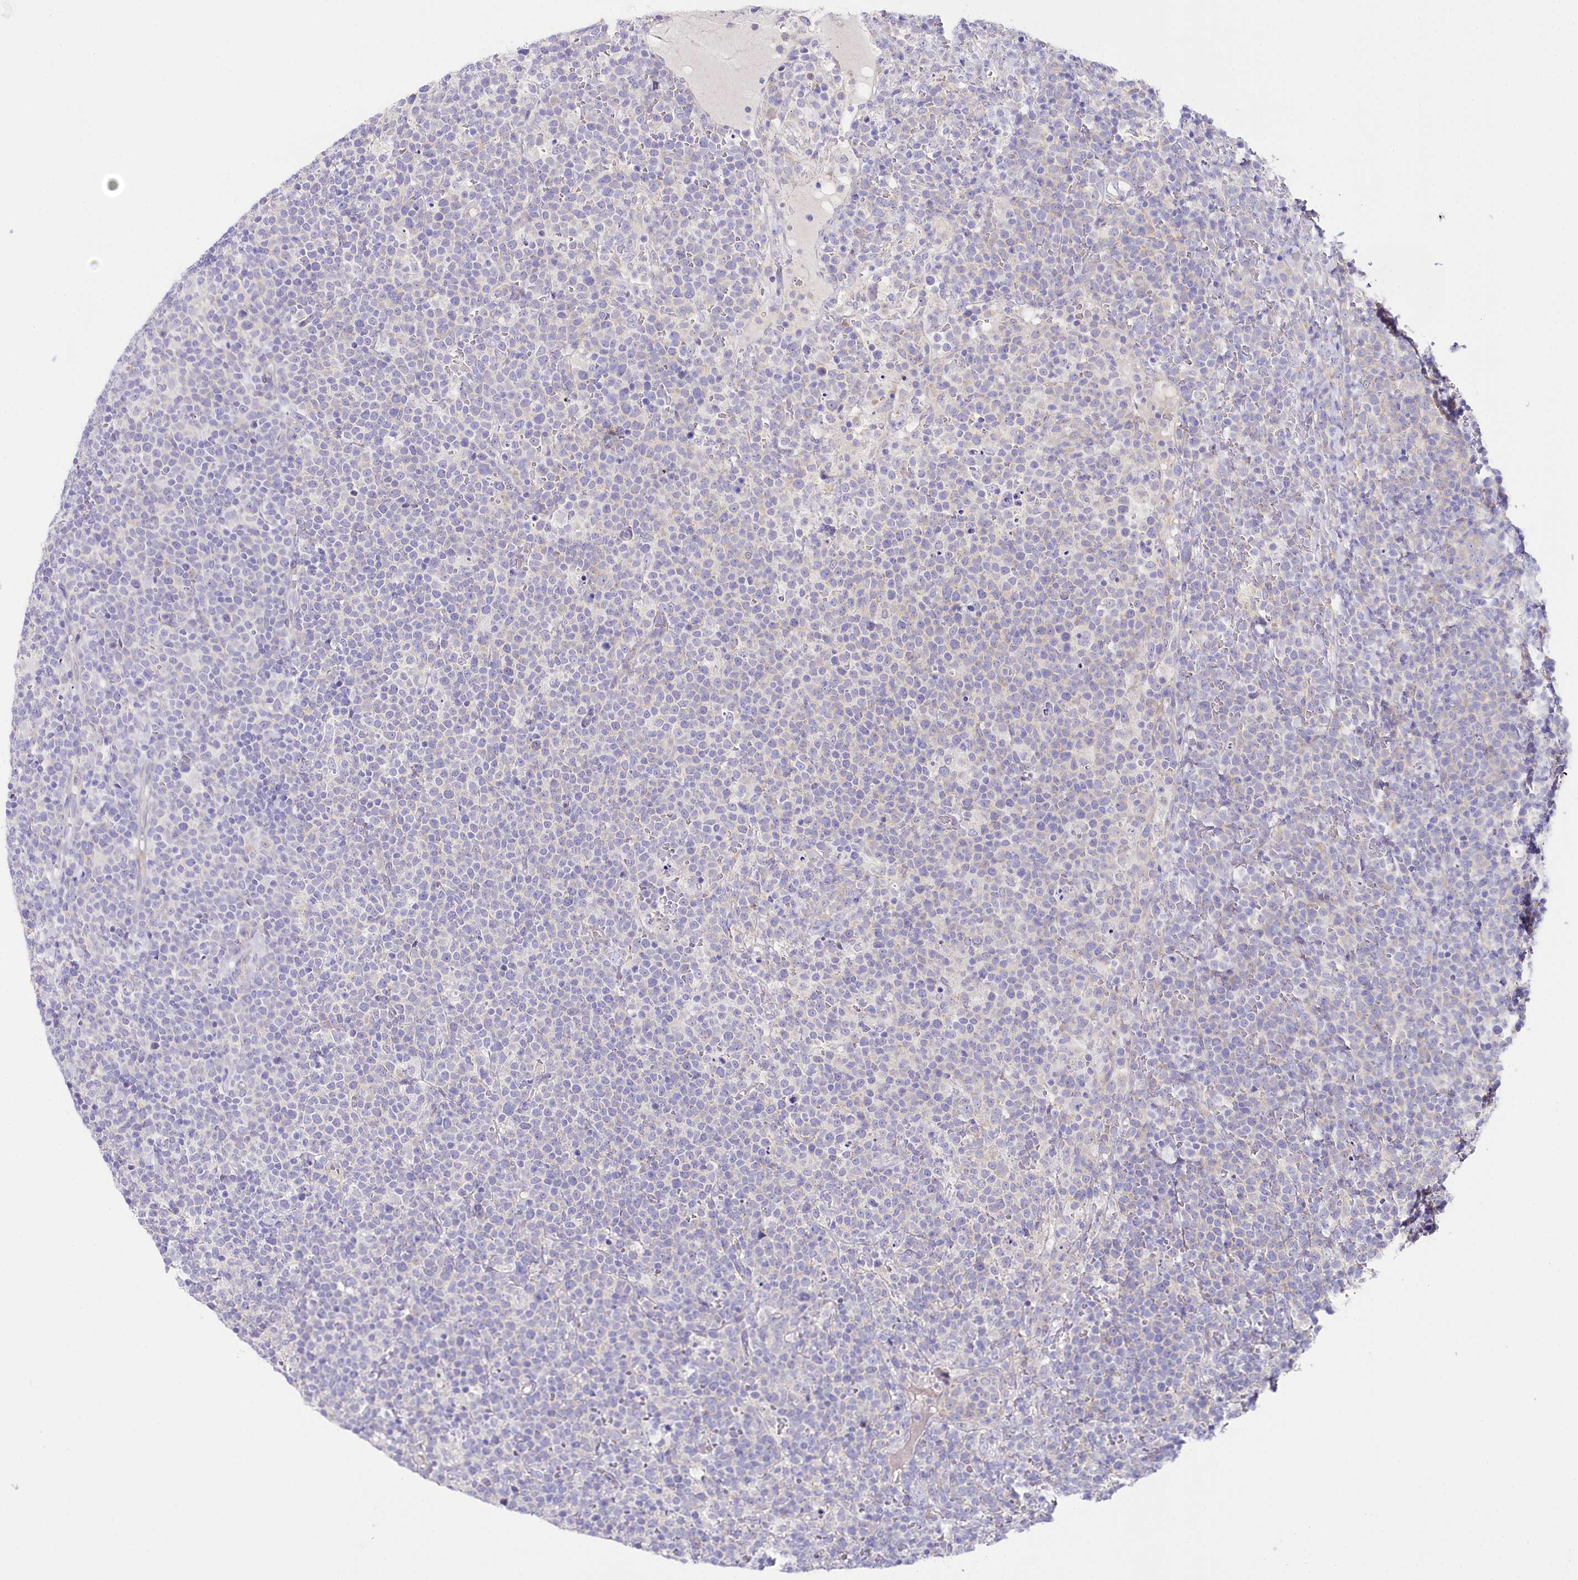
{"staining": {"intensity": "negative", "quantity": "none", "location": "none"}, "tissue": "lymphoma", "cell_type": "Tumor cells", "image_type": "cancer", "snomed": [{"axis": "morphology", "description": "Malignant lymphoma, non-Hodgkin's type, High grade"}, {"axis": "topography", "description": "Lymph node"}], "caption": "High-grade malignant lymphoma, non-Hodgkin's type stained for a protein using immunohistochemistry (IHC) demonstrates no expression tumor cells.", "gene": "CSN3", "patient": {"sex": "male", "age": 61}}